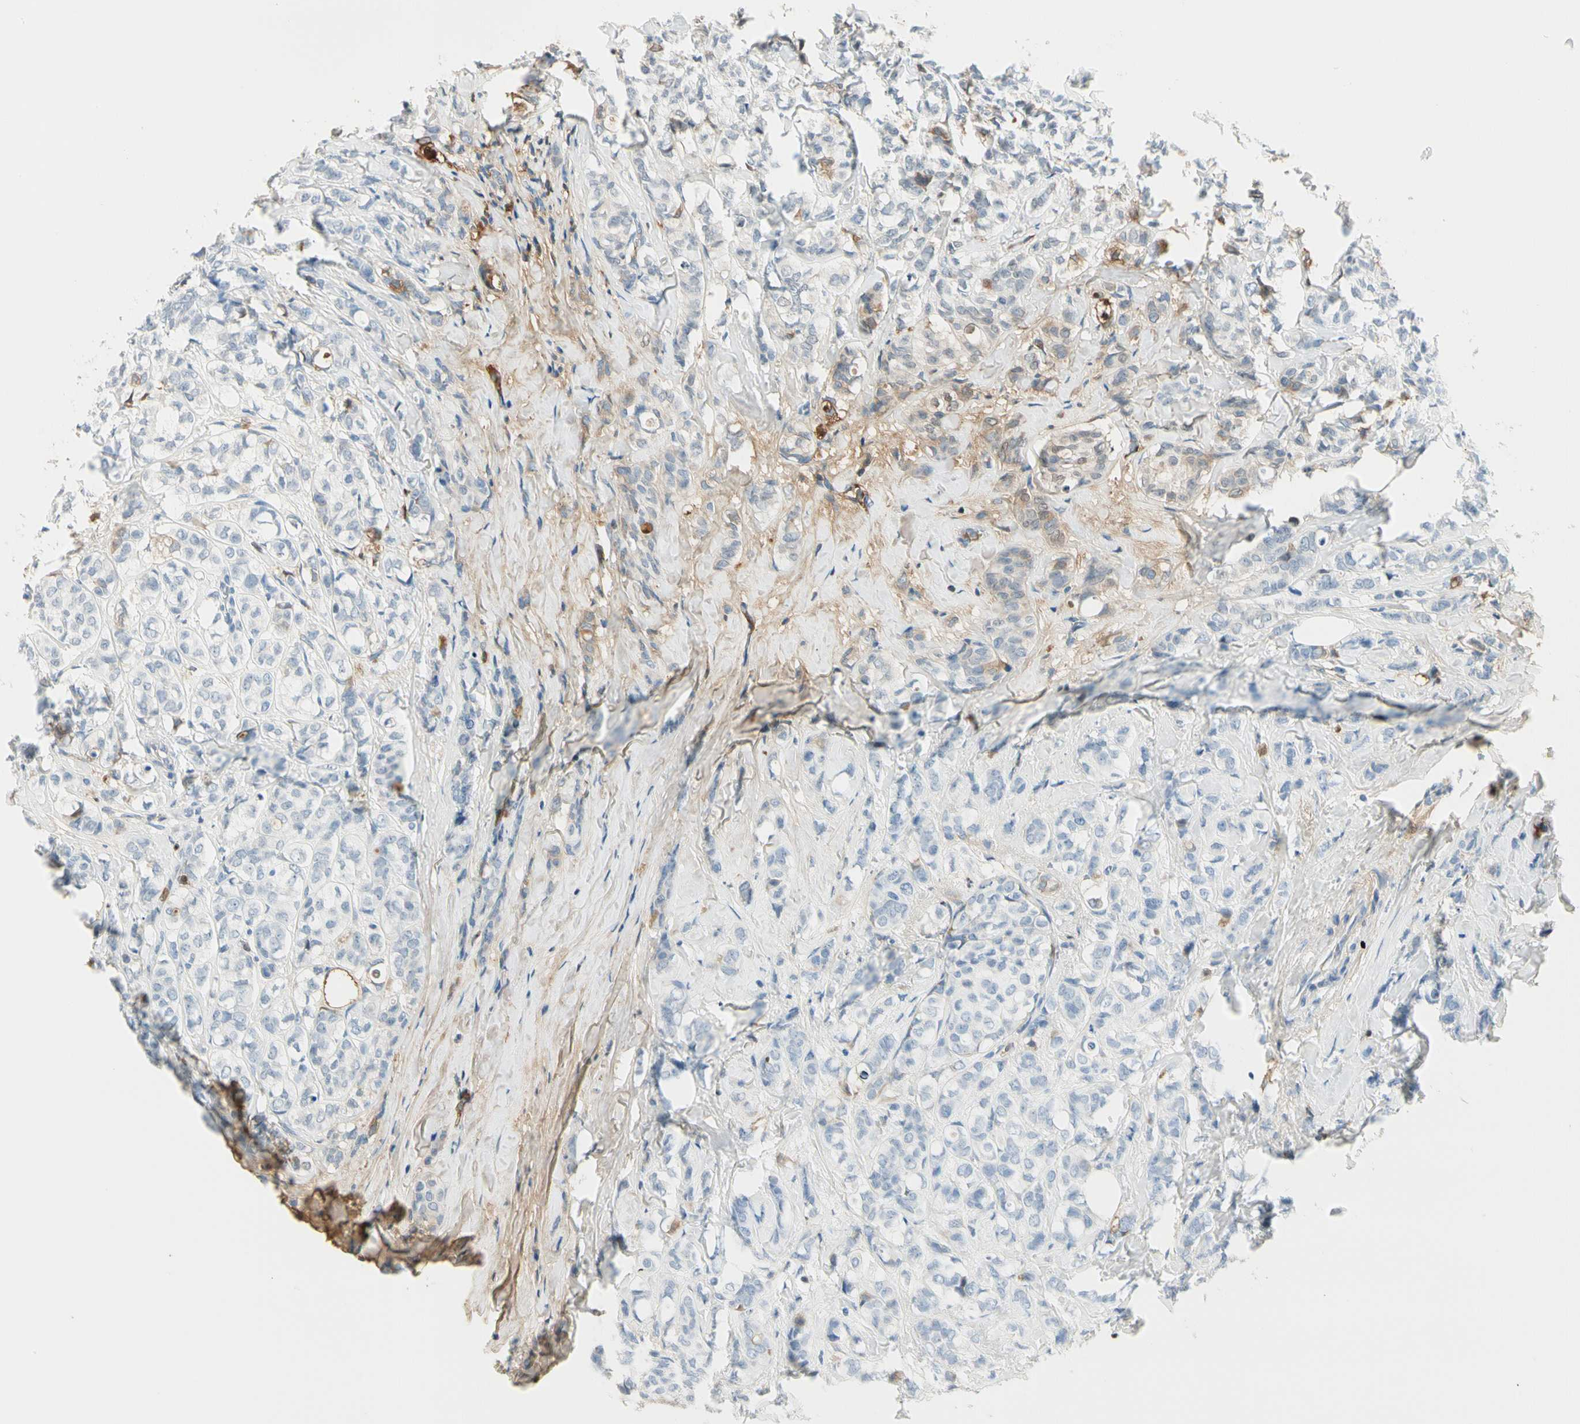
{"staining": {"intensity": "weak", "quantity": "<25%", "location": "cytoplasmic/membranous"}, "tissue": "breast cancer", "cell_type": "Tumor cells", "image_type": "cancer", "snomed": [{"axis": "morphology", "description": "Lobular carcinoma"}, {"axis": "topography", "description": "Breast"}], "caption": "Tumor cells show no significant expression in breast lobular carcinoma.", "gene": "LAMB3", "patient": {"sex": "female", "age": 60}}